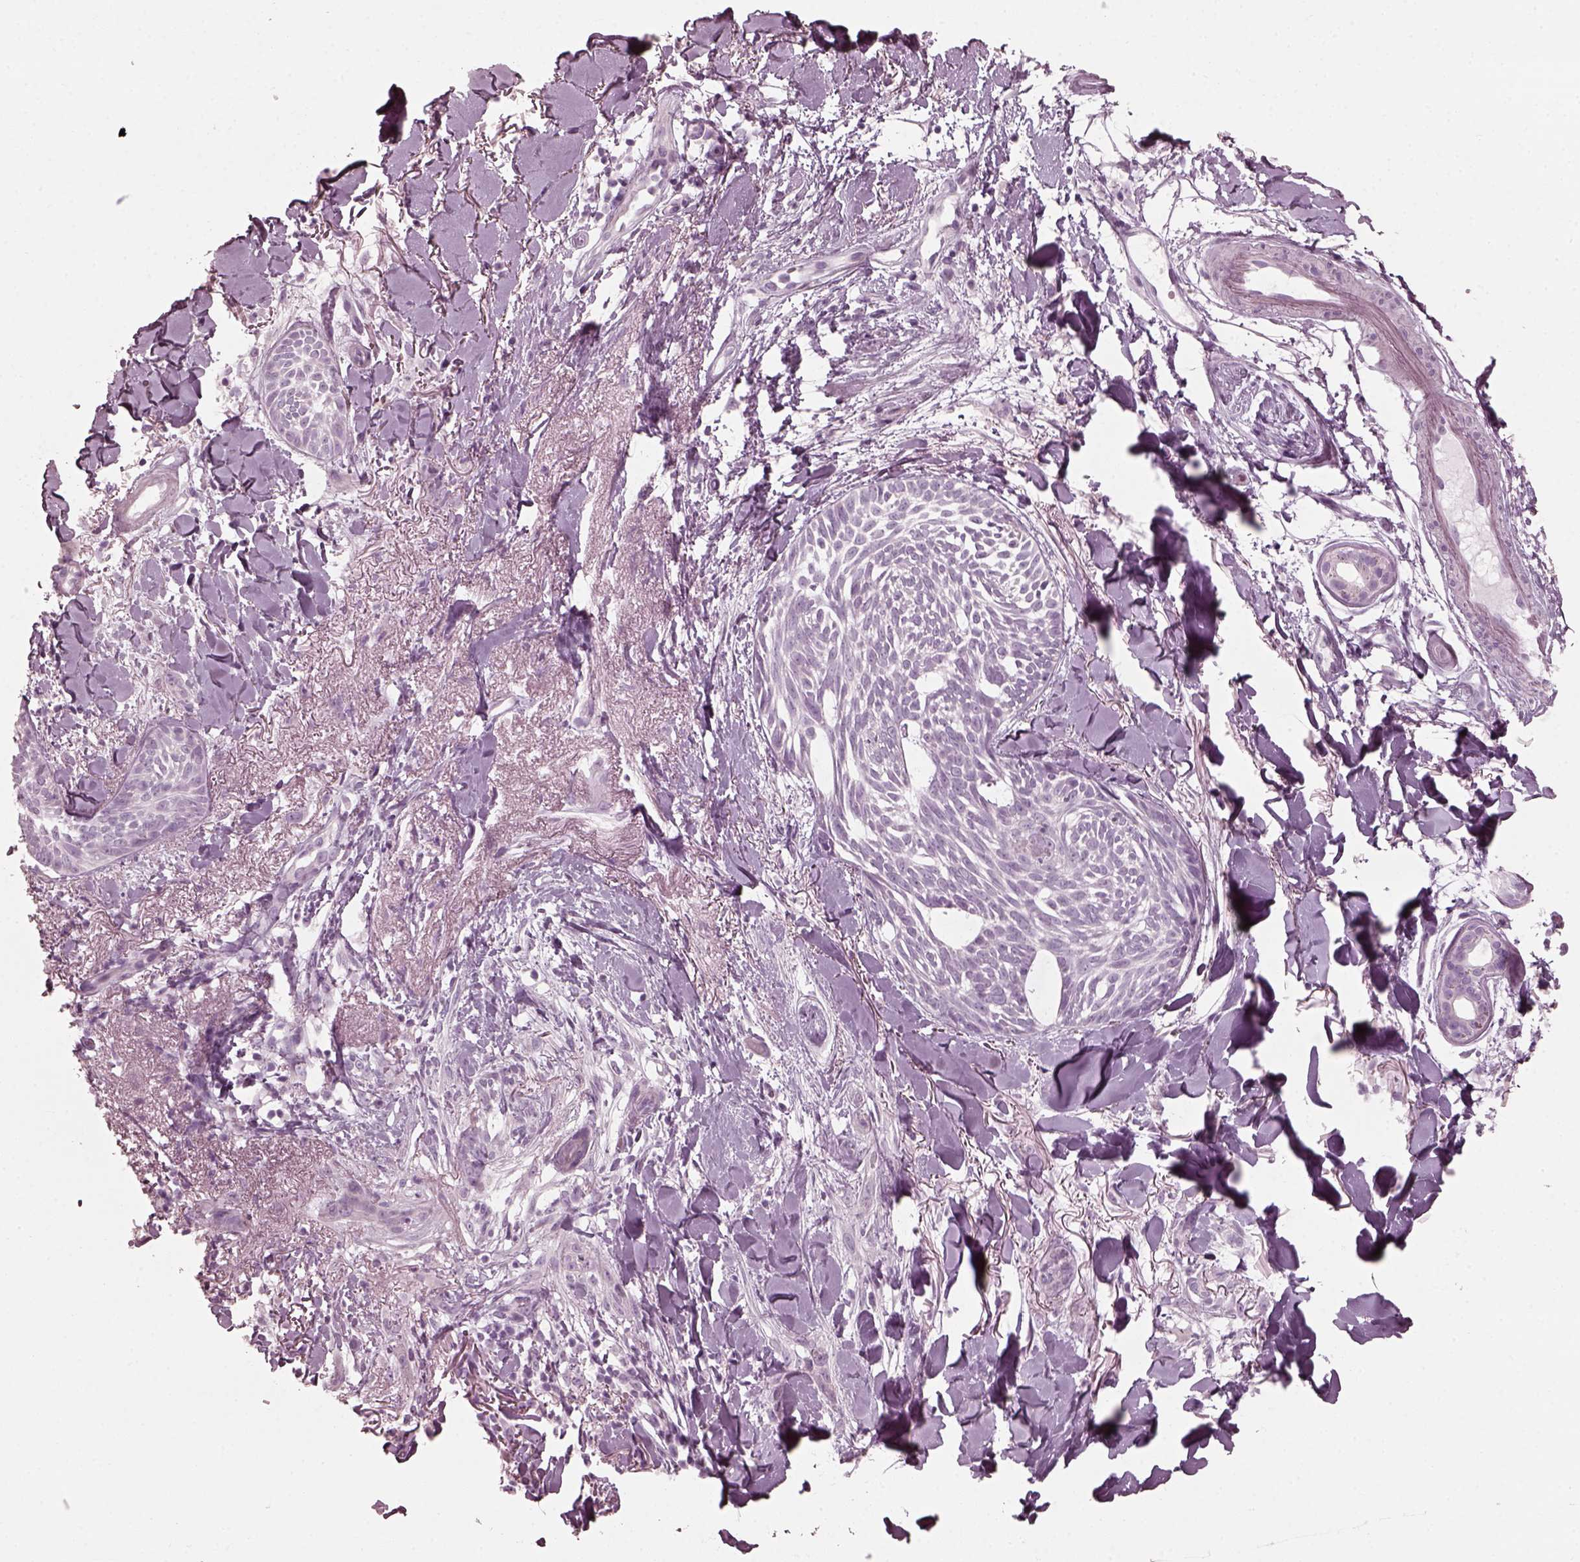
{"staining": {"intensity": "negative", "quantity": "none", "location": "none"}, "tissue": "skin cancer", "cell_type": "Tumor cells", "image_type": "cancer", "snomed": [{"axis": "morphology", "description": "Normal tissue, NOS"}, {"axis": "morphology", "description": "Basal cell carcinoma"}, {"axis": "topography", "description": "Skin"}], "caption": "Tumor cells show no significant staining in skin cancer (basal cell carcinoma).", "gene": "SAXO2", "patient": {"sex": "male", "age": 84}}